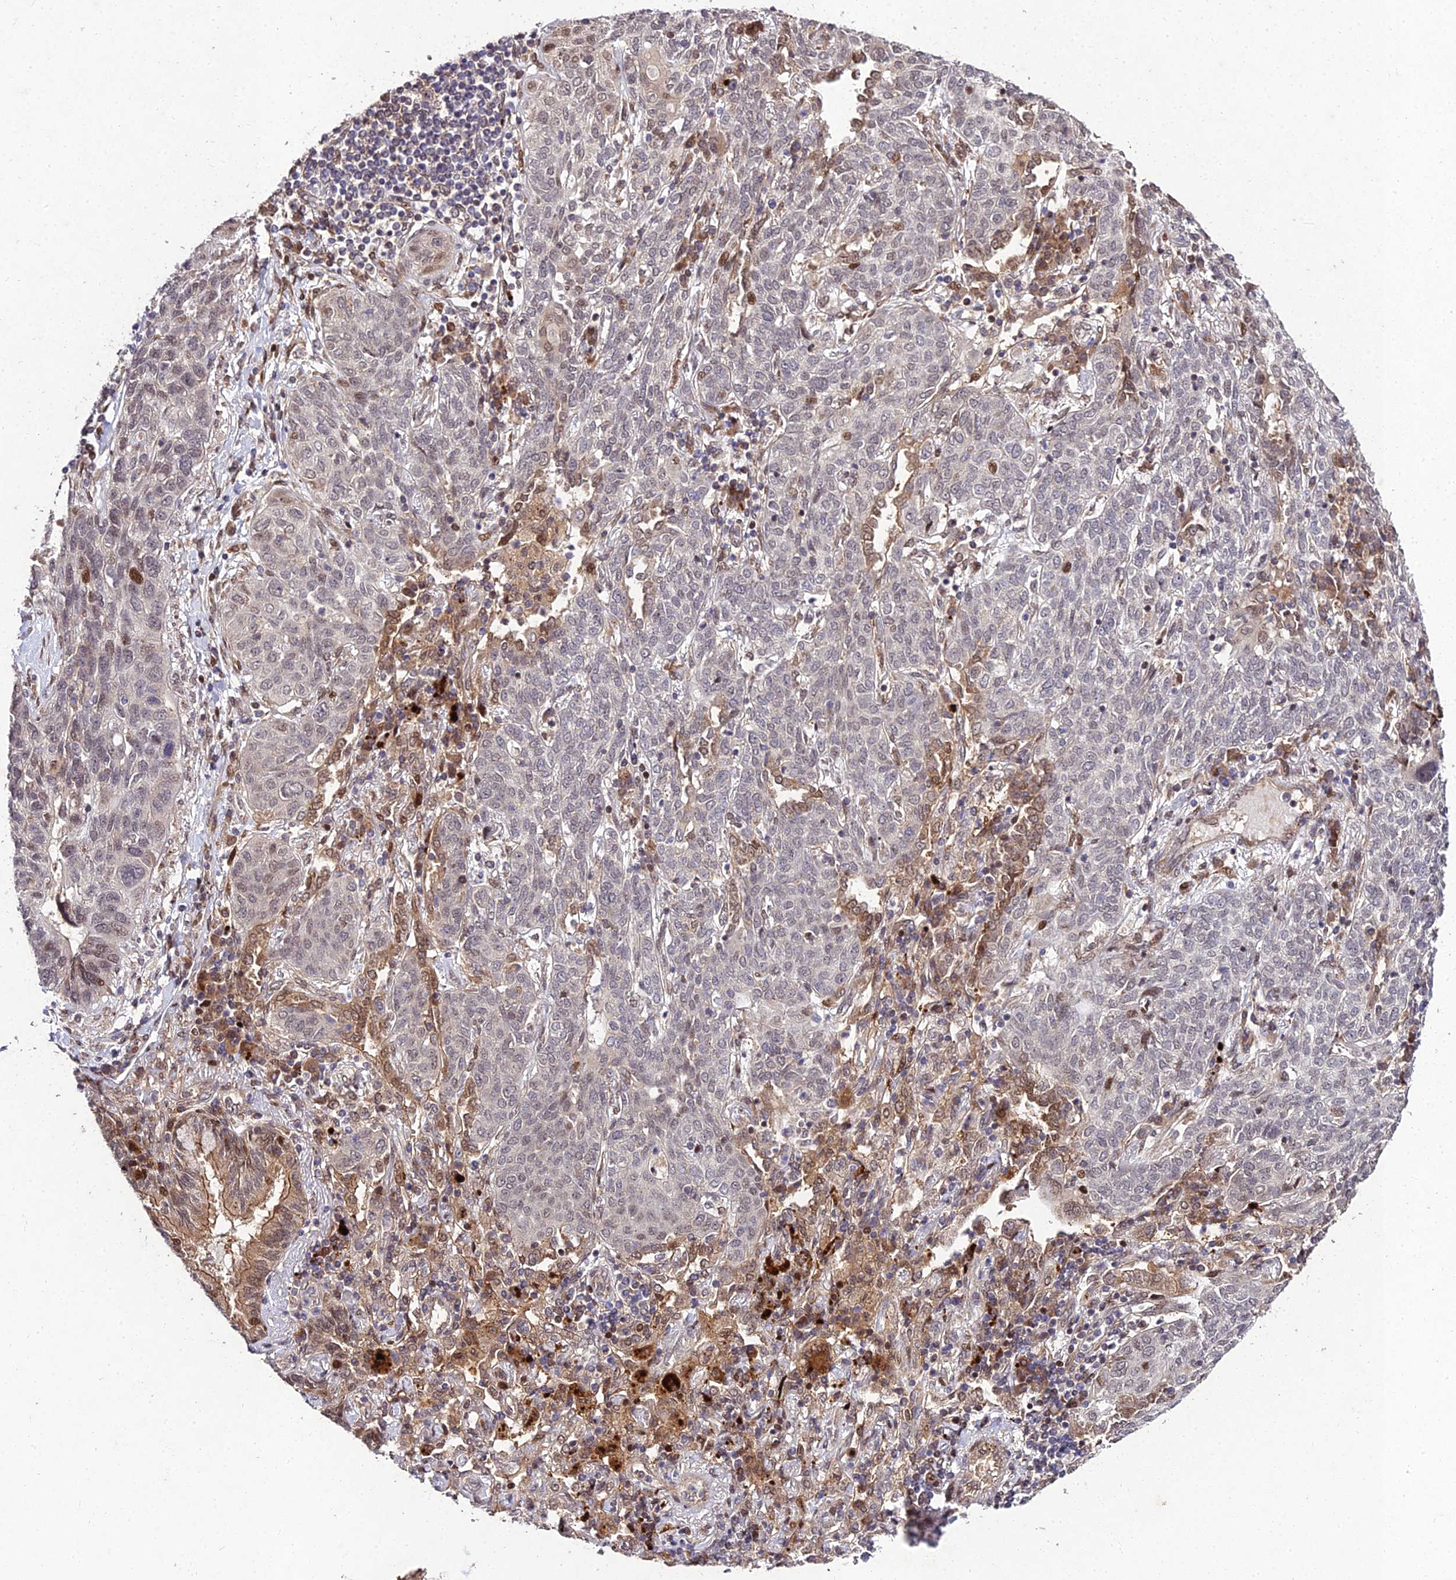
{"staining": {"intensity": "negative", "quantity": "none", "location": "none"}, "tissue": "lung cancer", "cell_type": "Tumor cells", "image_type": "cancer", "snomed": [{"axis": "morphology", "description": "Squamous cell carcinoma, NOS"}, {"axis": "topography", "description": "Lung"}], "caption": "DAB (3,3'-diaminobenzidine) immunohistochemical staining of human squamous cell carcinoma (lung) shows no significant positivity in tumor cells.", "gene": "MKKS", "patient": {"sex": "female", "age": 70}}